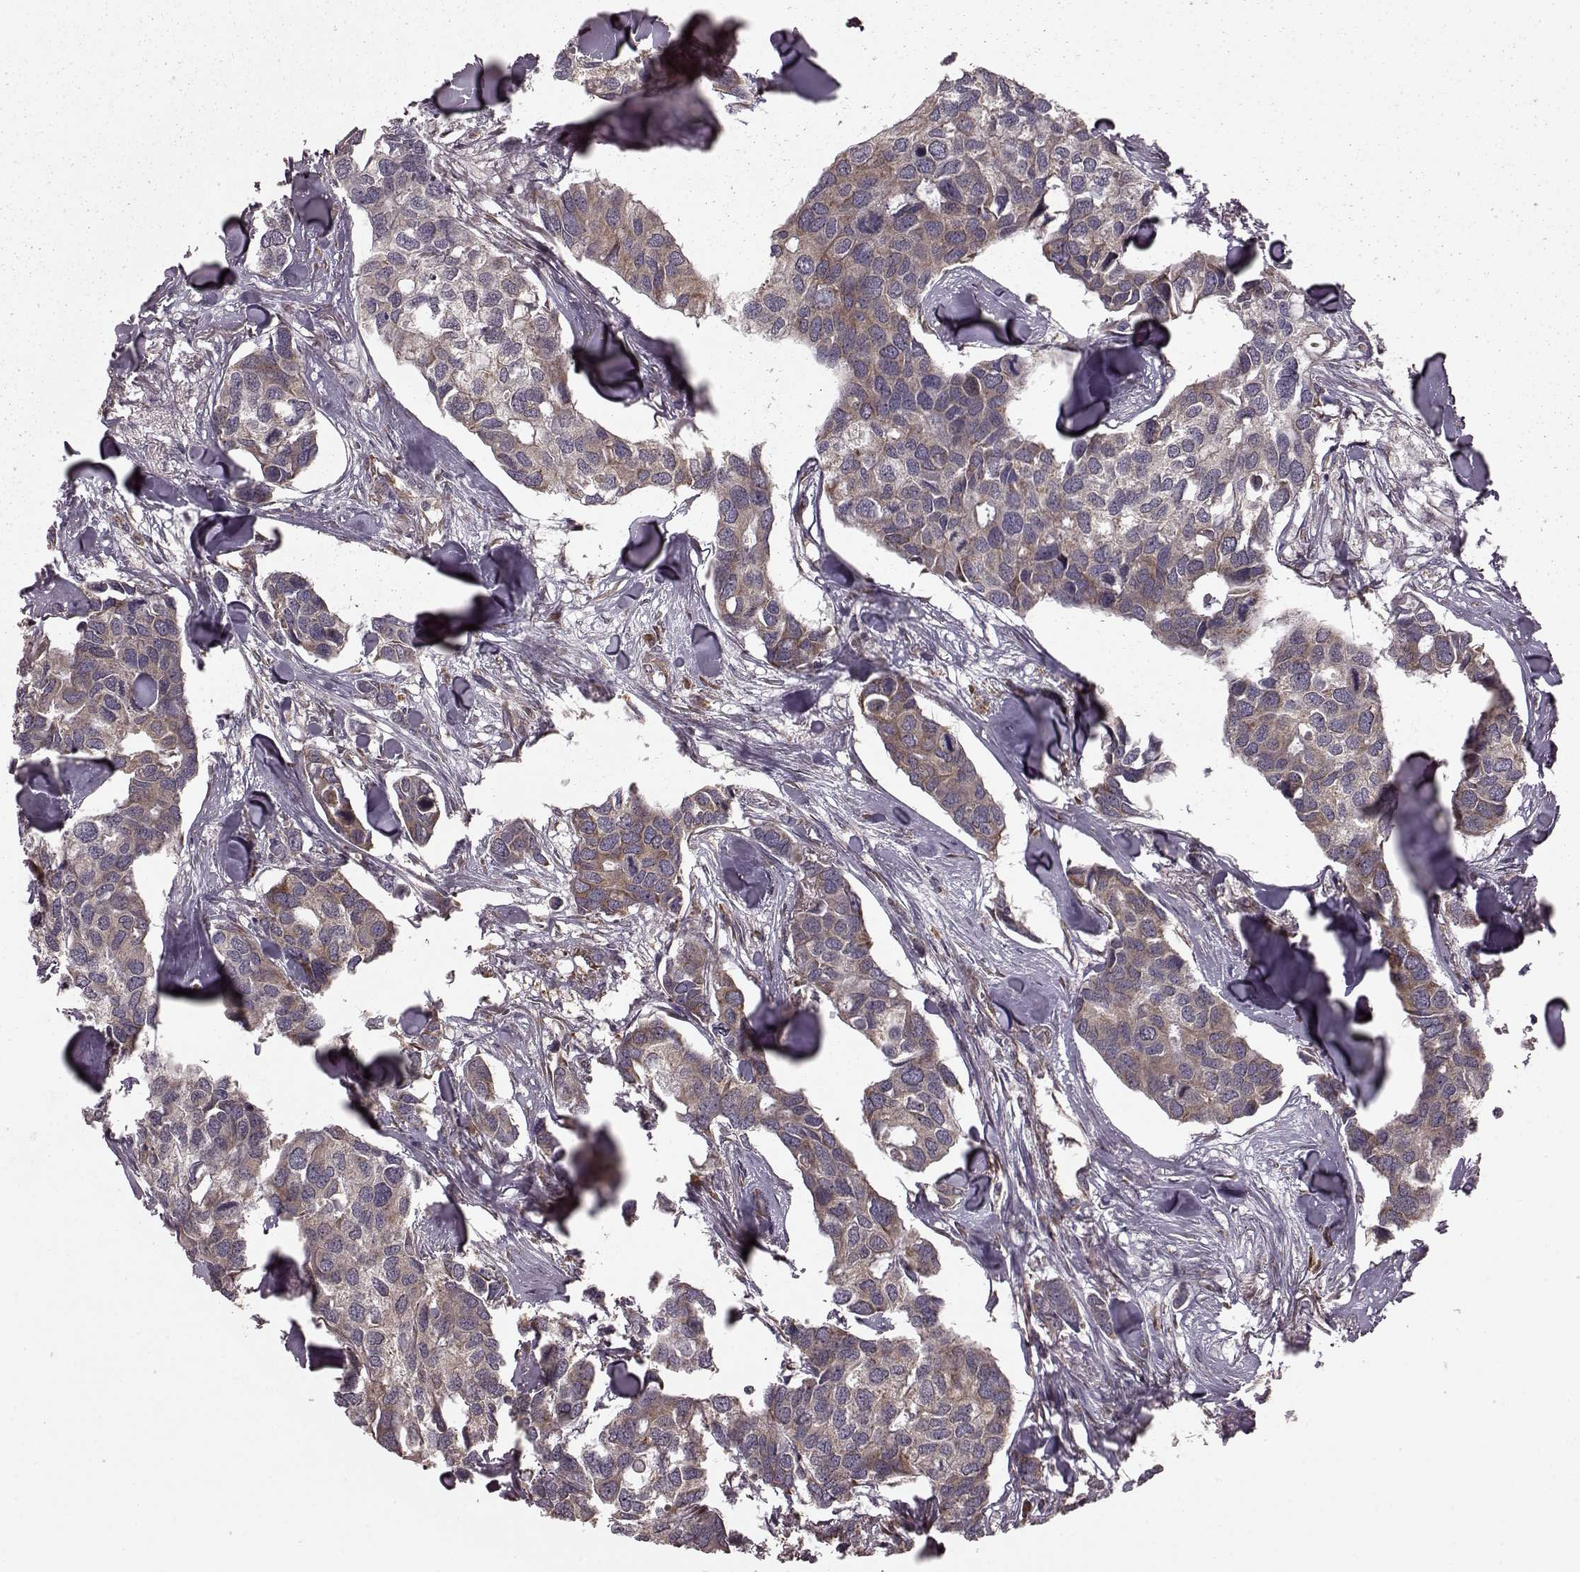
{"staining": {"intensity": "moderate", "quantity": ">75%", "location": "cytoplasmic/membranous"}, "tissue": "breast cancer", "cell_type": "Tumor cells", "image_type": "cancer", "snomed": [{"axis": "morphology", "description": "Duct carcinoma"}, {"axis": "topography", "description": "Breast"}], "caption": "Protein expression analysis of human breast invasive ductal carcinoma reveals moderate cytoplasmic/membranous positivity in approximately >75% of tumor cells. Immunohistochemistry (ihc) stains the protein in brown and the nuclei are stained blue.", "gene": "AGPAT1", "patient": {"sex": "female", "age": 83}}